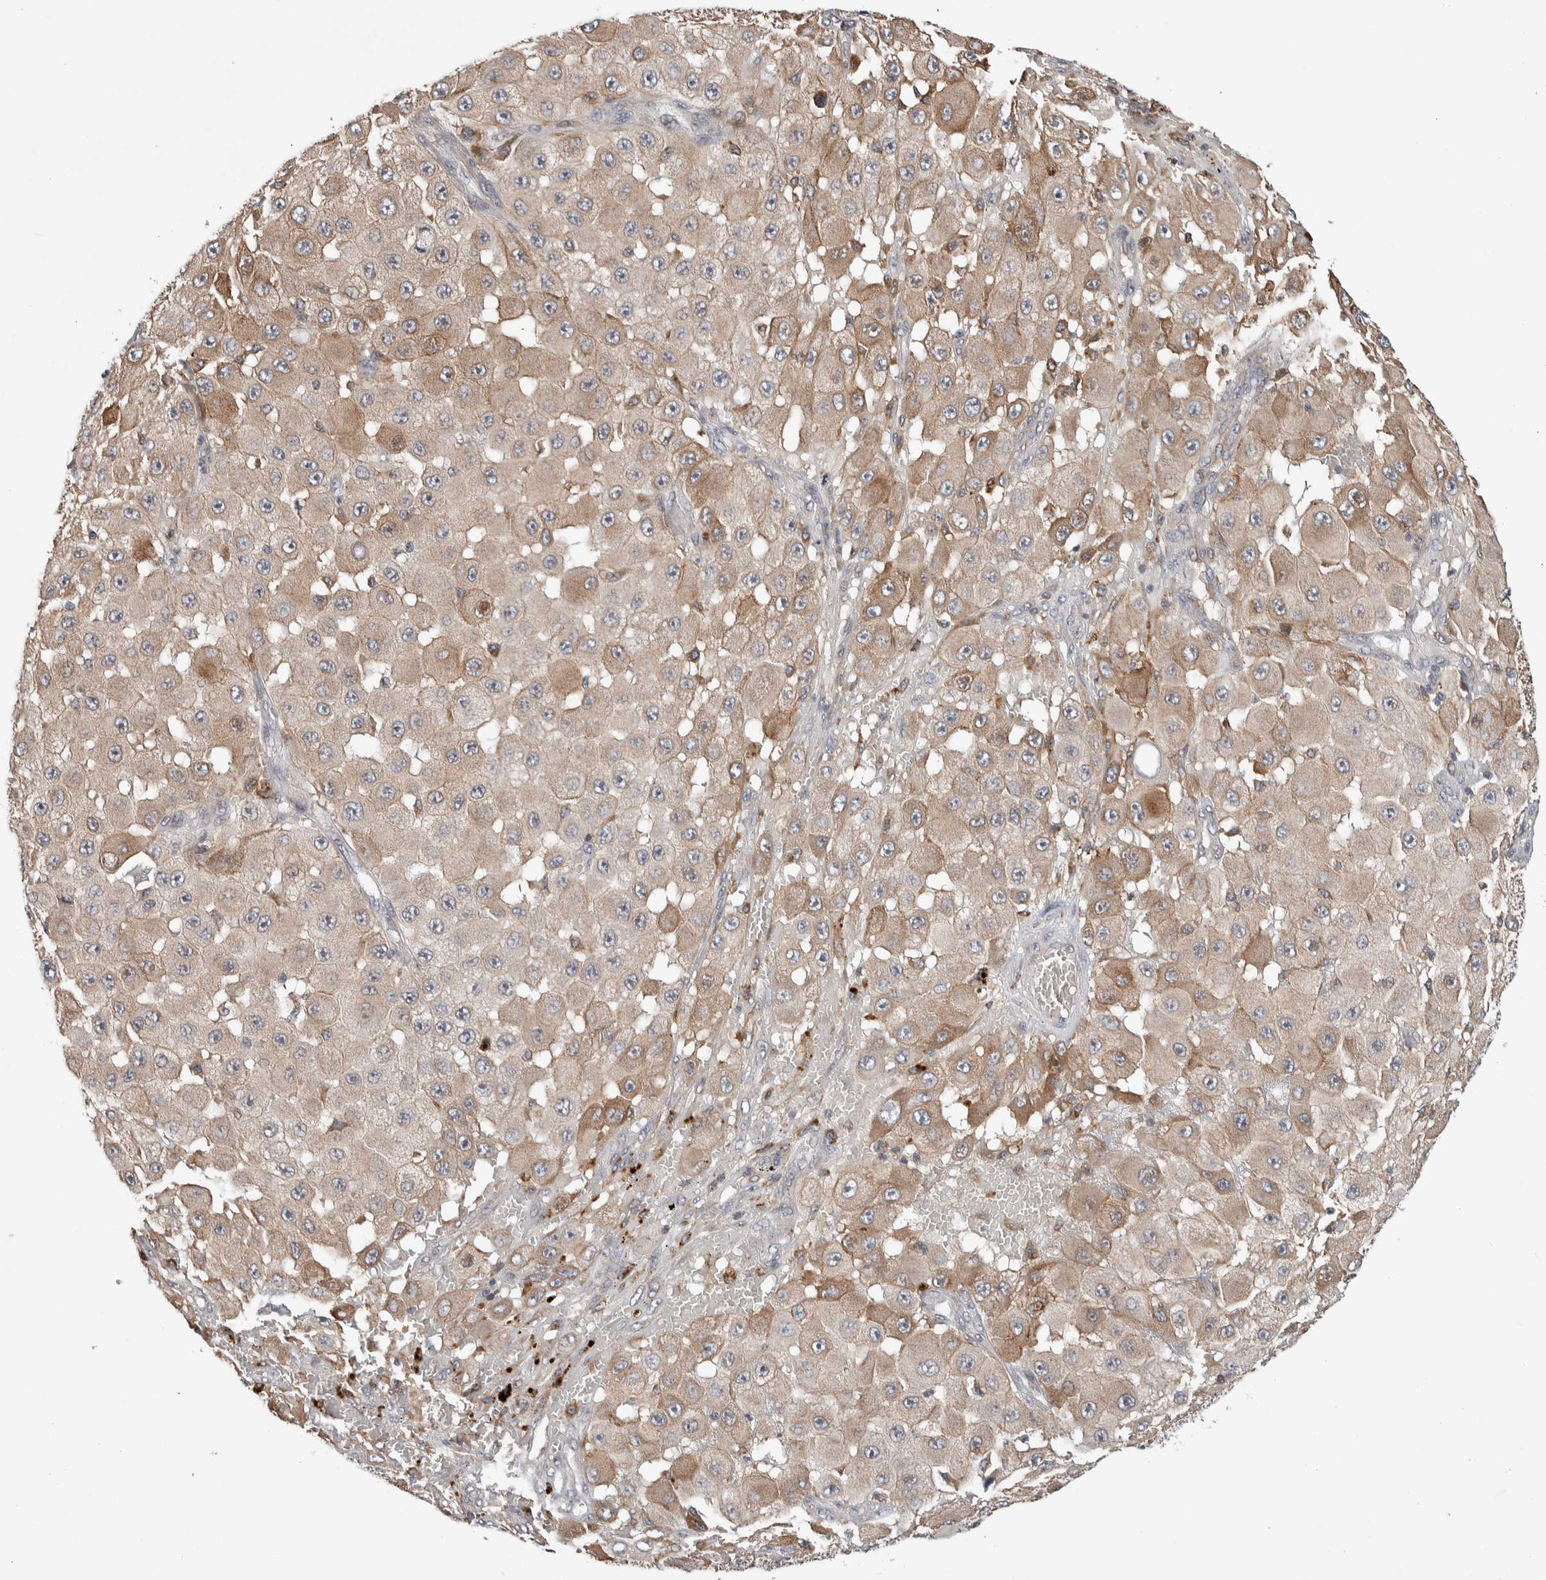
{"staining": {"intensity": "moderate", "quantity": ">75%", "location": "cytoplasmic/membranous"}, "tissue": "melanoma", "cell_type": "Tumor cells", "image_type": "cancer", "snomed": [{"axis": "morphology", "description": "Malignant melanoma, NOS"}, {"axis": "topography", "description": "Skin"}], "caption": "Immunohistochemical staining of melanoma displays moderate cytoplasmic/membranous protein staining in about >75% of tumor cells. (brown staining indicates protein expression, while blue staining denotes nuclei).", "gene": "KCNK1", "patient": {"sex": "female", "age": 81}}